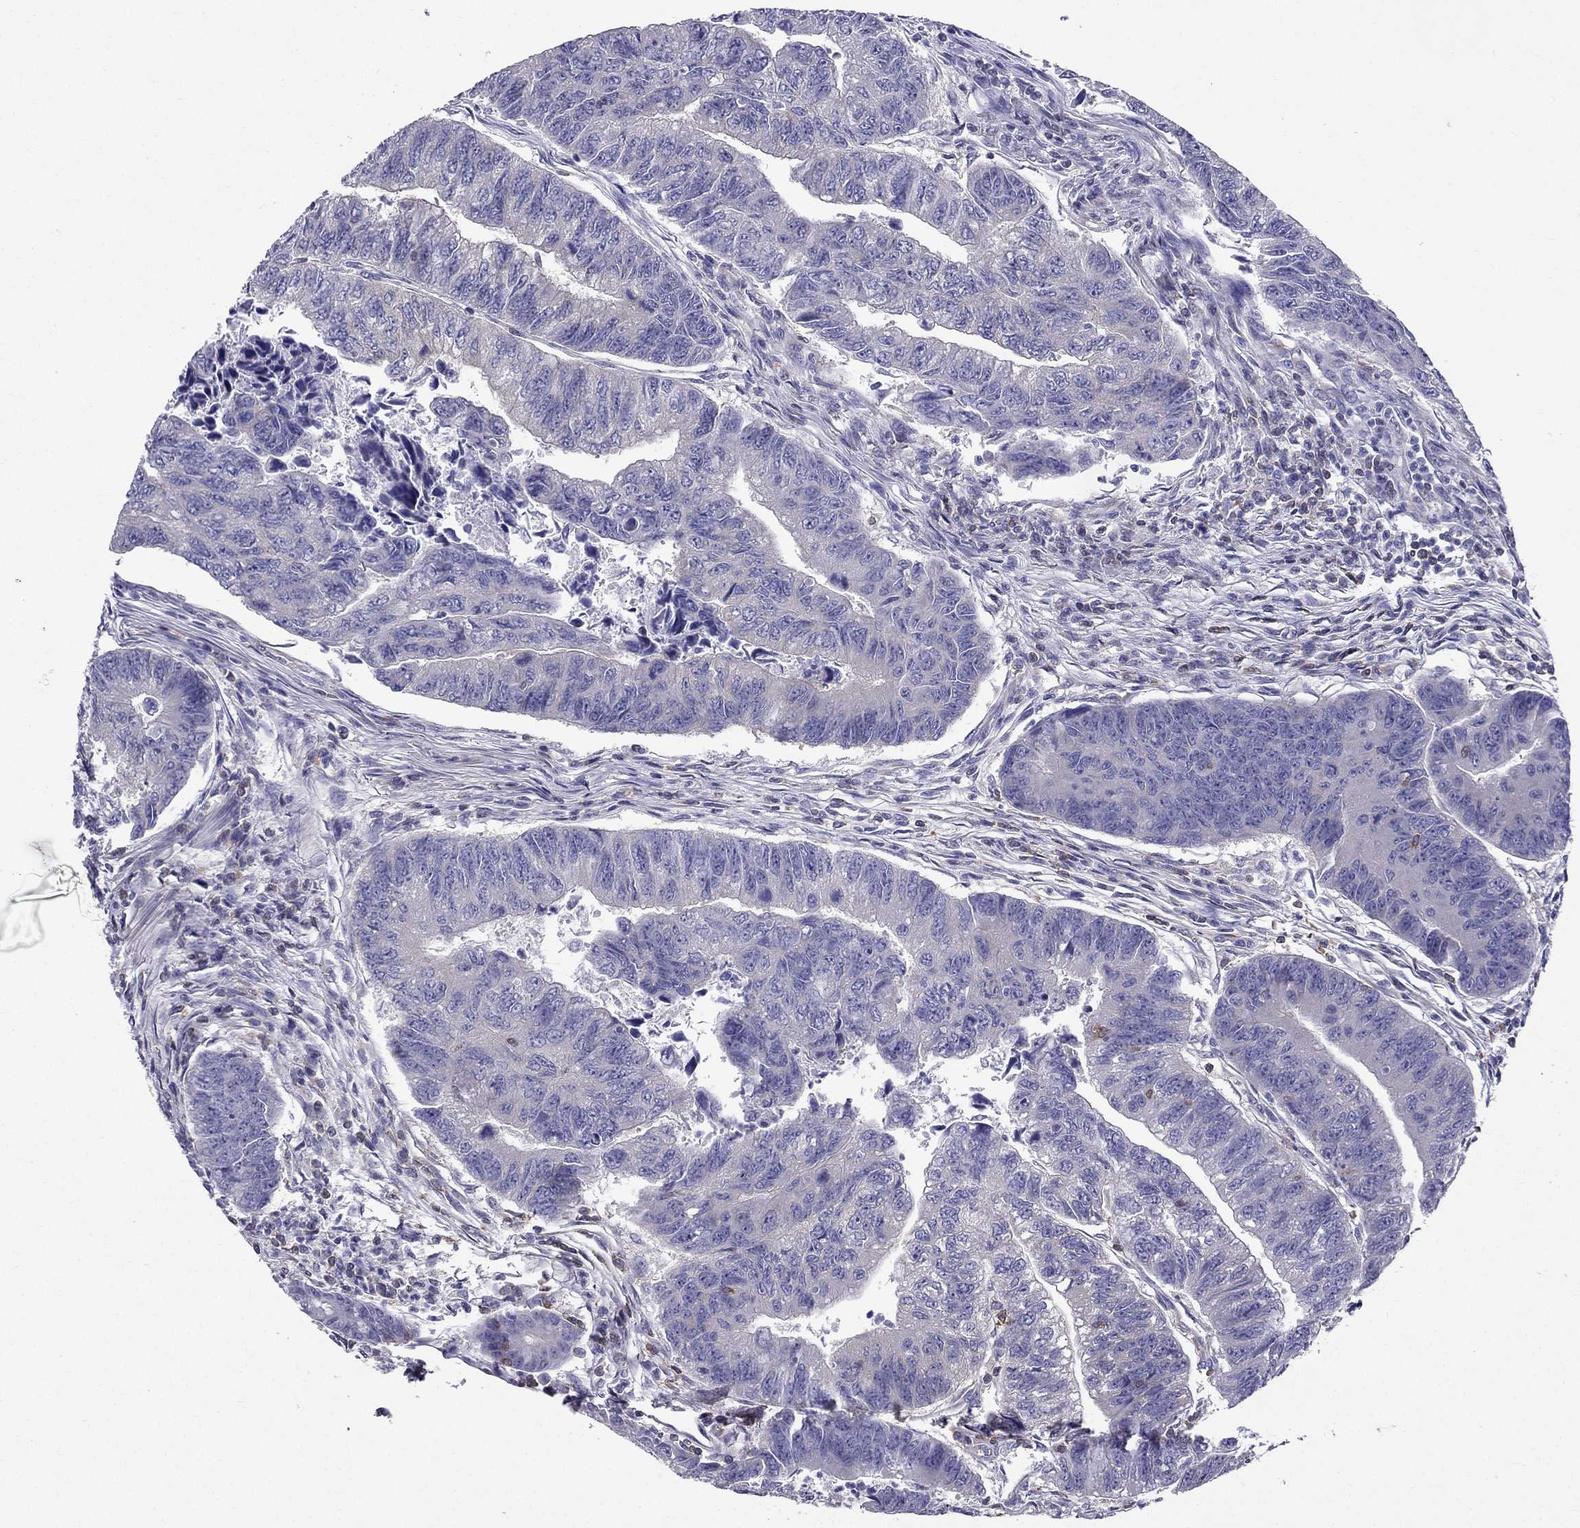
{"staining": {"intensity": "negative", "quantity": "none", "location": "none"}, "tissue": "colorectal cancer", "cell_type": "Tumor cells", "image_type": "cancer", "snomed": [{"axis": "morphology", "description": "Adenocarcinoma, NOS"}, {"axis": "topography", "description": "Colon"}], "caption": "Human colorectal adenocarcinoma stained for a protein using immunohistochemistry exhibits no positivity in tumor cells.", "gene": "AAK1", "patient": {"sex": "female", "age": 65}}